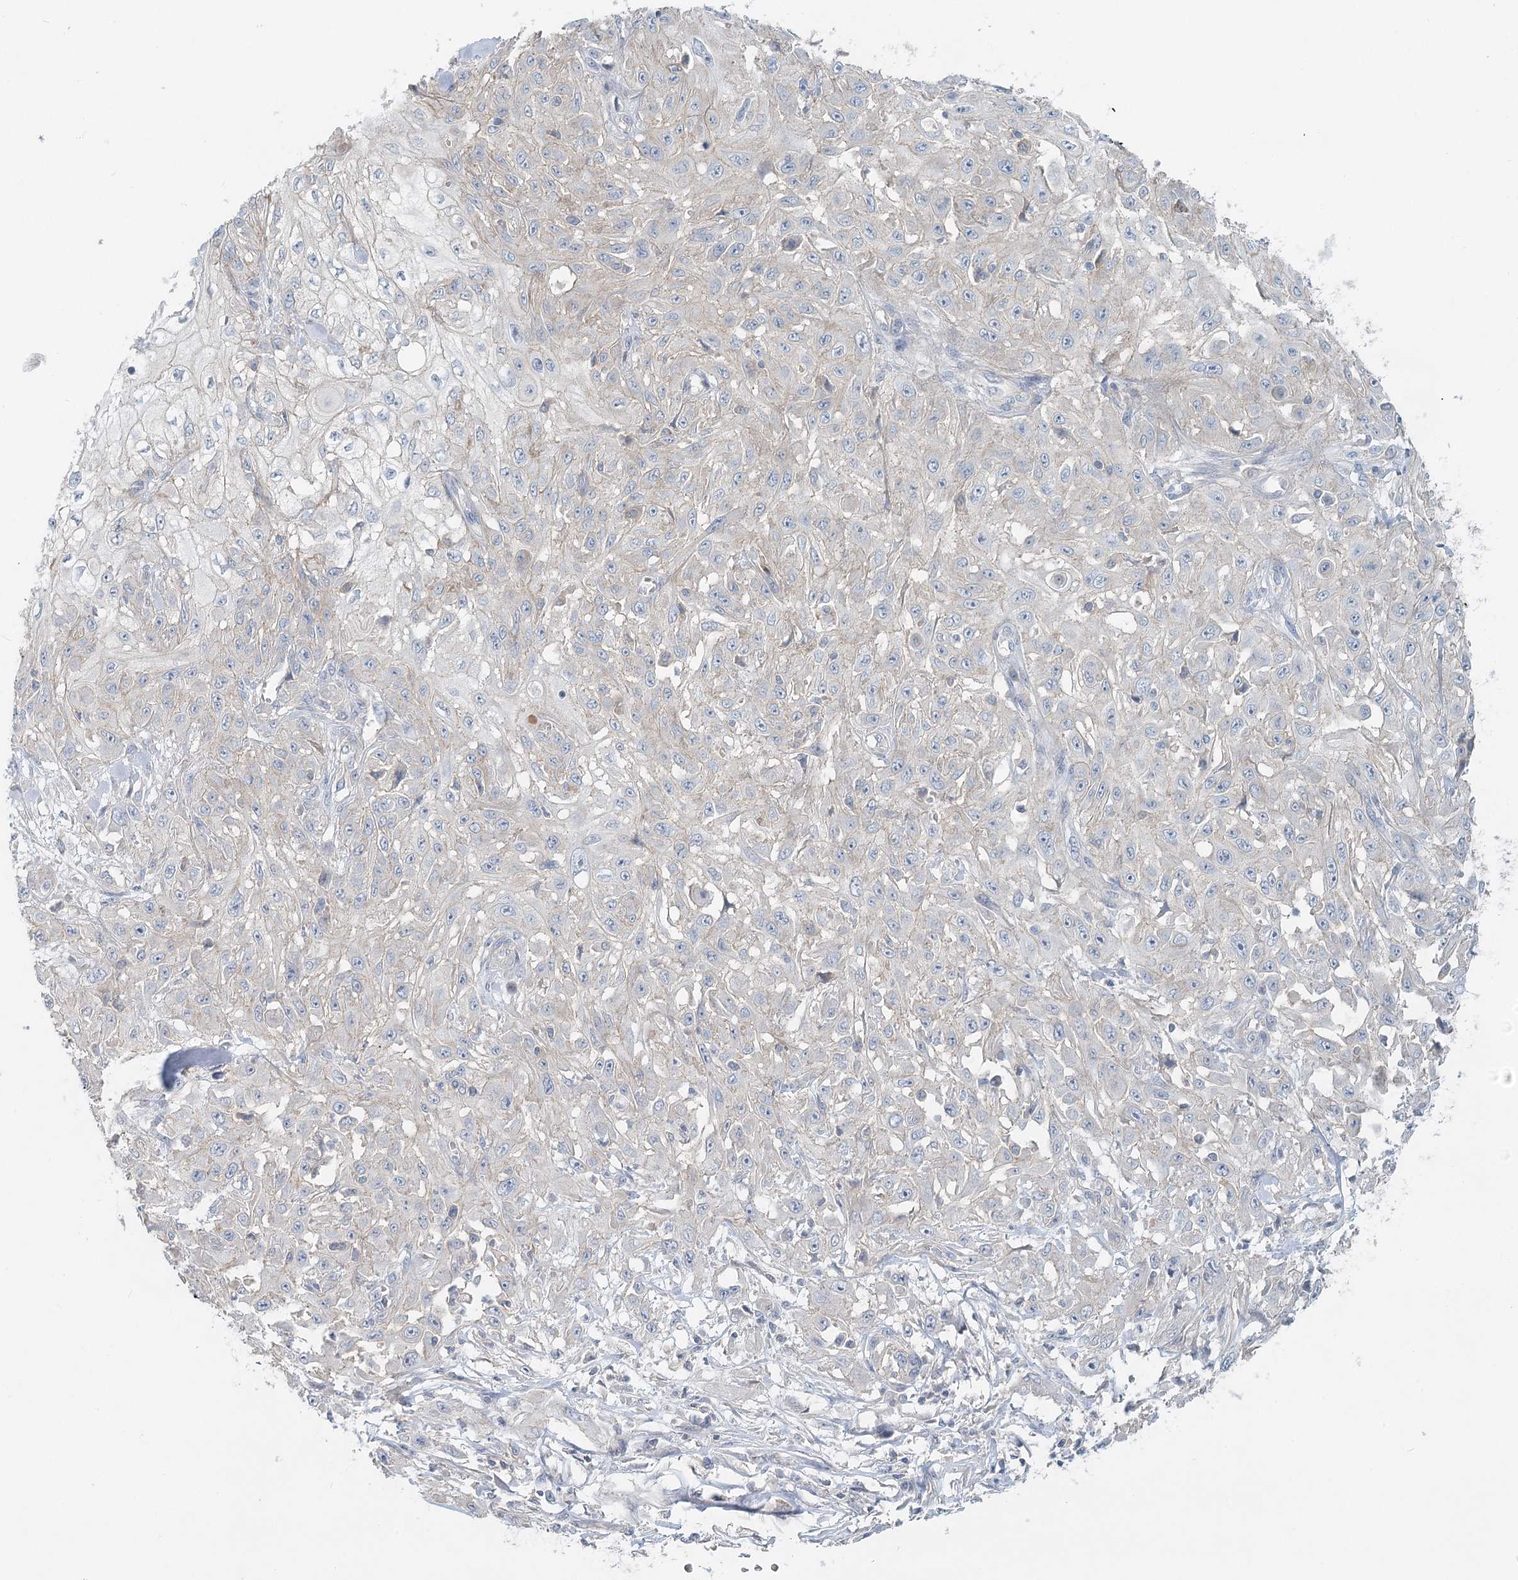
{"staining": {"intensity": "negative", "quantity": "none", "location": "none"}, "tissue": "skin cancer", "cell_type": "Tumor cells", "image_type": "cancer", "snomed": [{"axis": "morphology", "description": "Squamous cell carcinoma, NOS"}, {"axis": "morphology", "description": "Squamous cell carcinoma, metastatic, NOS"}, {"axis": "topography", "description": "Skin"}, {"axis": "topography", "description": "Lymph node"}], "caption": "This is a micrograph of IHC staining of skin squamous cell carcinoma, which shows no positivity in tumor cells.", "gene": "DNMBP", "patient": {"sex": "male", "age": 75}}